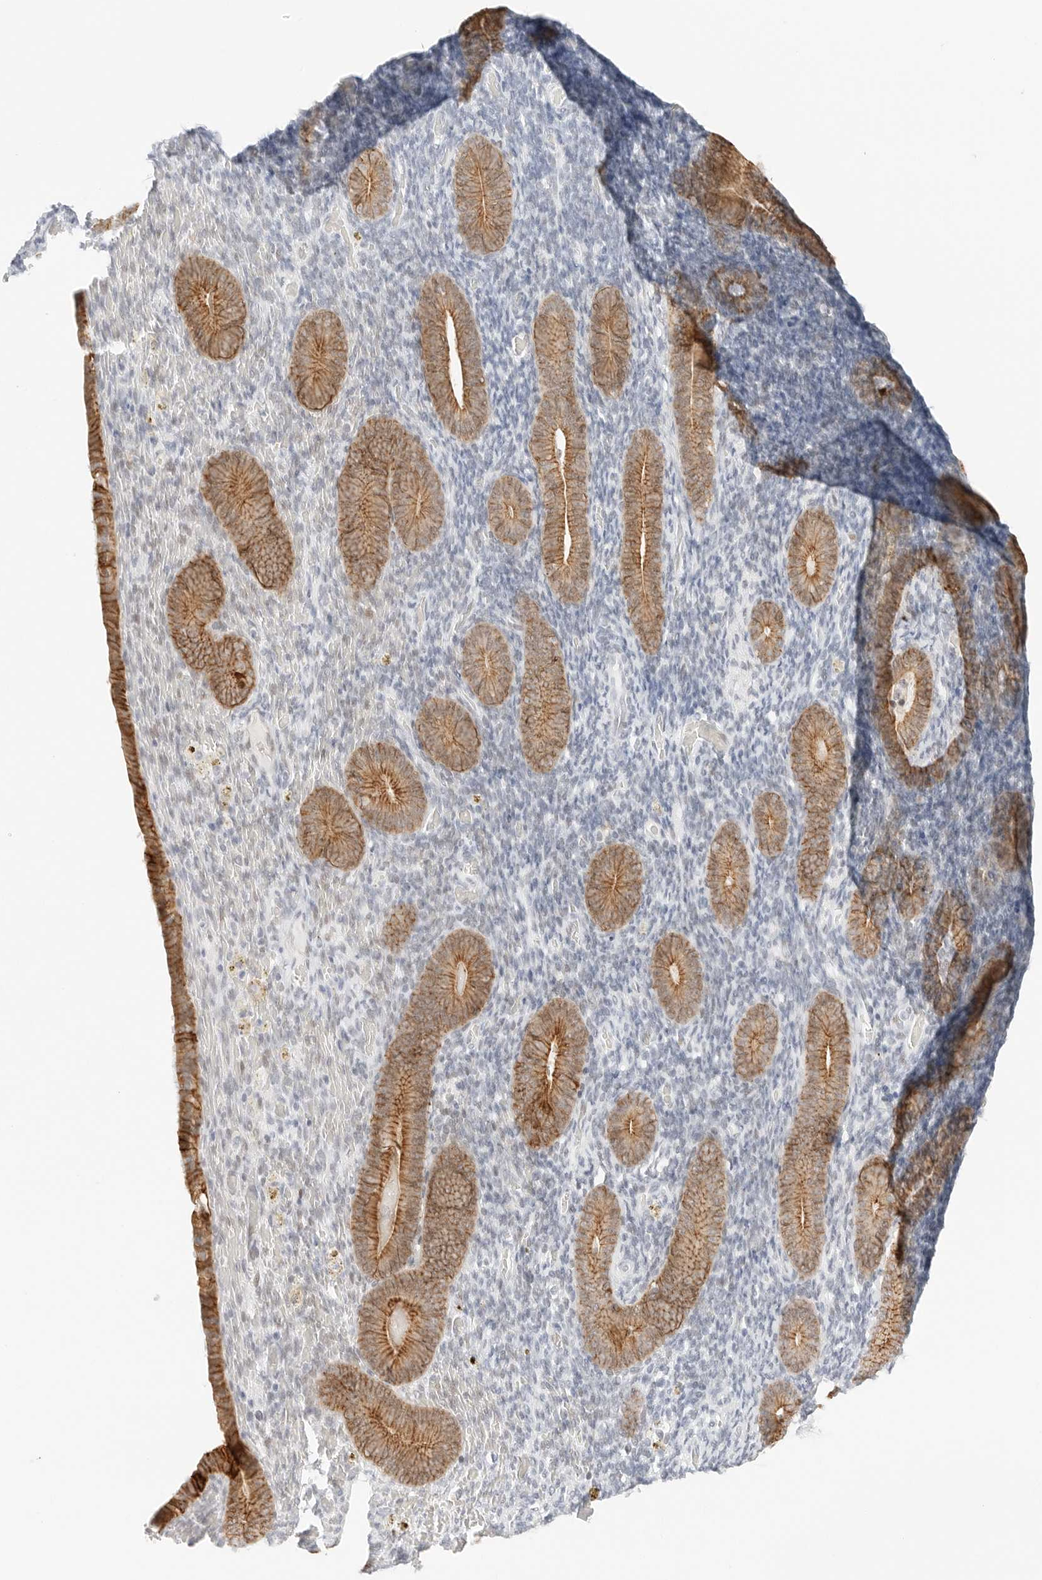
{"staining": {"intensity": "negative", "quantity": "none", "location": "none"}, "tissue": "endometrium", "cell_type": "Cells in endometrial stroma", "image_type": "normal", "snomed": [{"axis": "morphology", "description": "Normal tissue, NOS"}, {"axis": "topography", "description": "Endometrium"}], "caption": "Immunohistochemistry (IHC) photomicrograph of normal endometrium: endometrium stained with DAB demonstrates no significant protein staining in cells in endometrial stroma. The staining is performed using DAB brown chromogen with nuclei counter-stained in using hematoxylin.", "gene": "CDH1", "patient": {"sex": "female", "age": 51}}